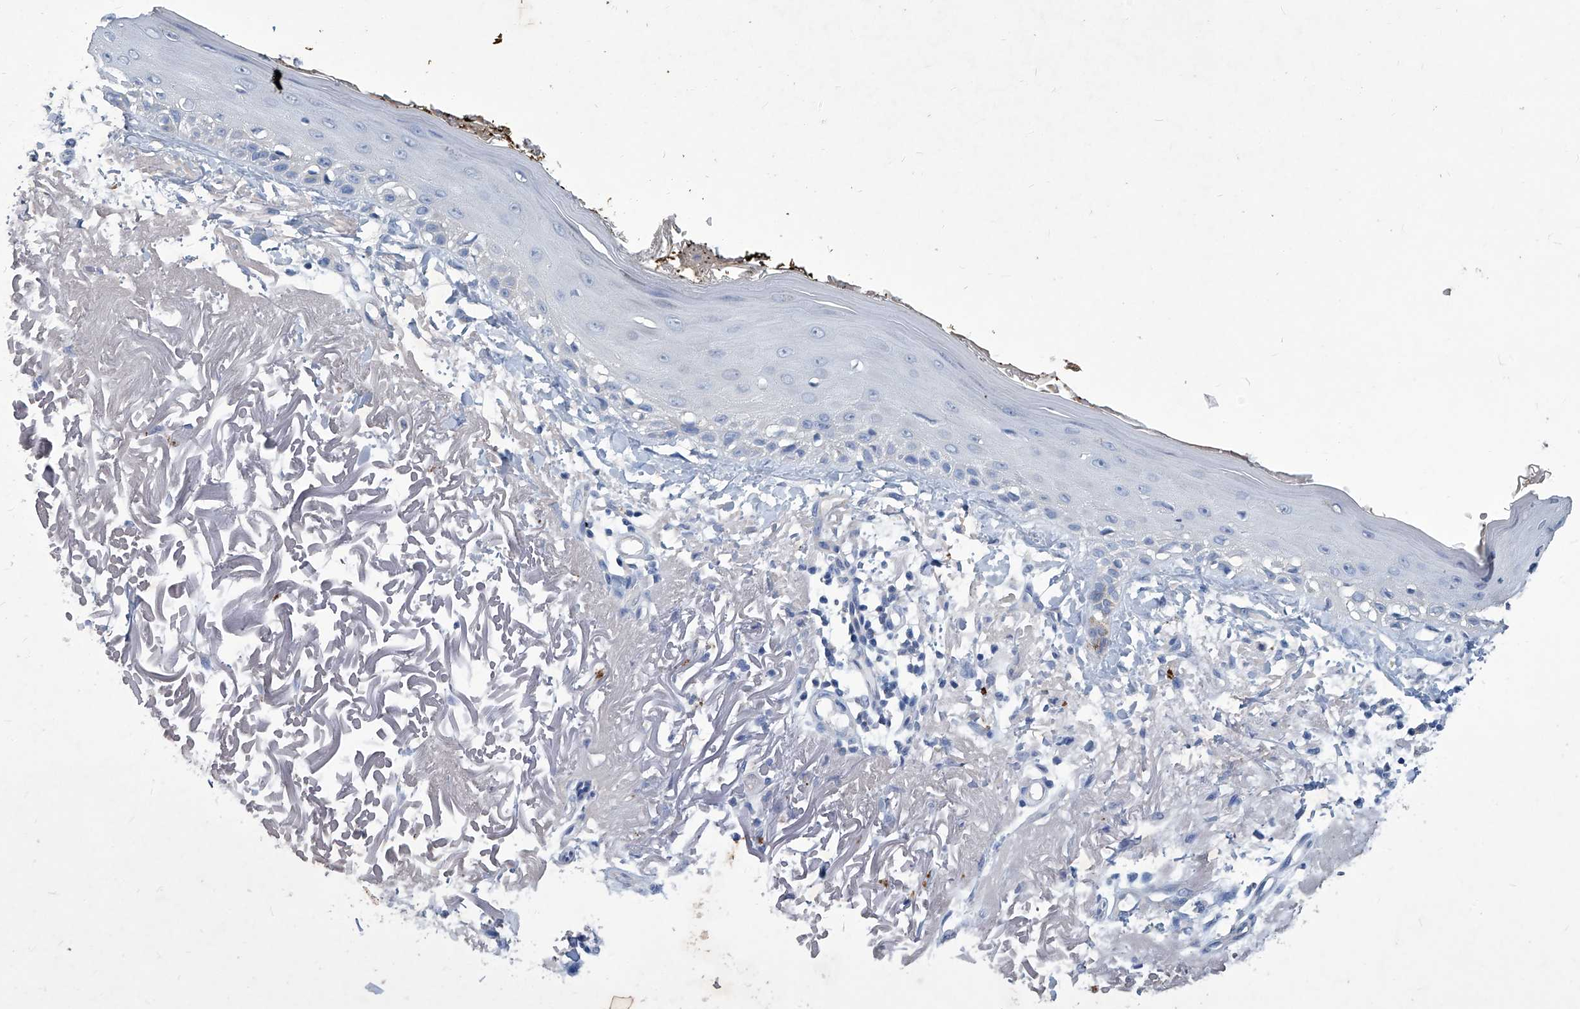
{"staining": {"intensity": "negative", "quantity": "none", "location": "none"}, "tissue": "skin", "cell_type": "Fibroblasts", "image_type": "normal", "snomed": [{"axis": "morphology", "description": "Normal tissue, NOS"}, {"axis": "topography", "description": "Skin"}, {"axis": "topography", "description": "Skeletal muscle"}], "caption": "Fibroblasts are negative for brown protein staining in unremarkable skin. Nuclei are stained in blue.", "gene": "MTARC1", "patient": {"sex": "male", "age": 83}}